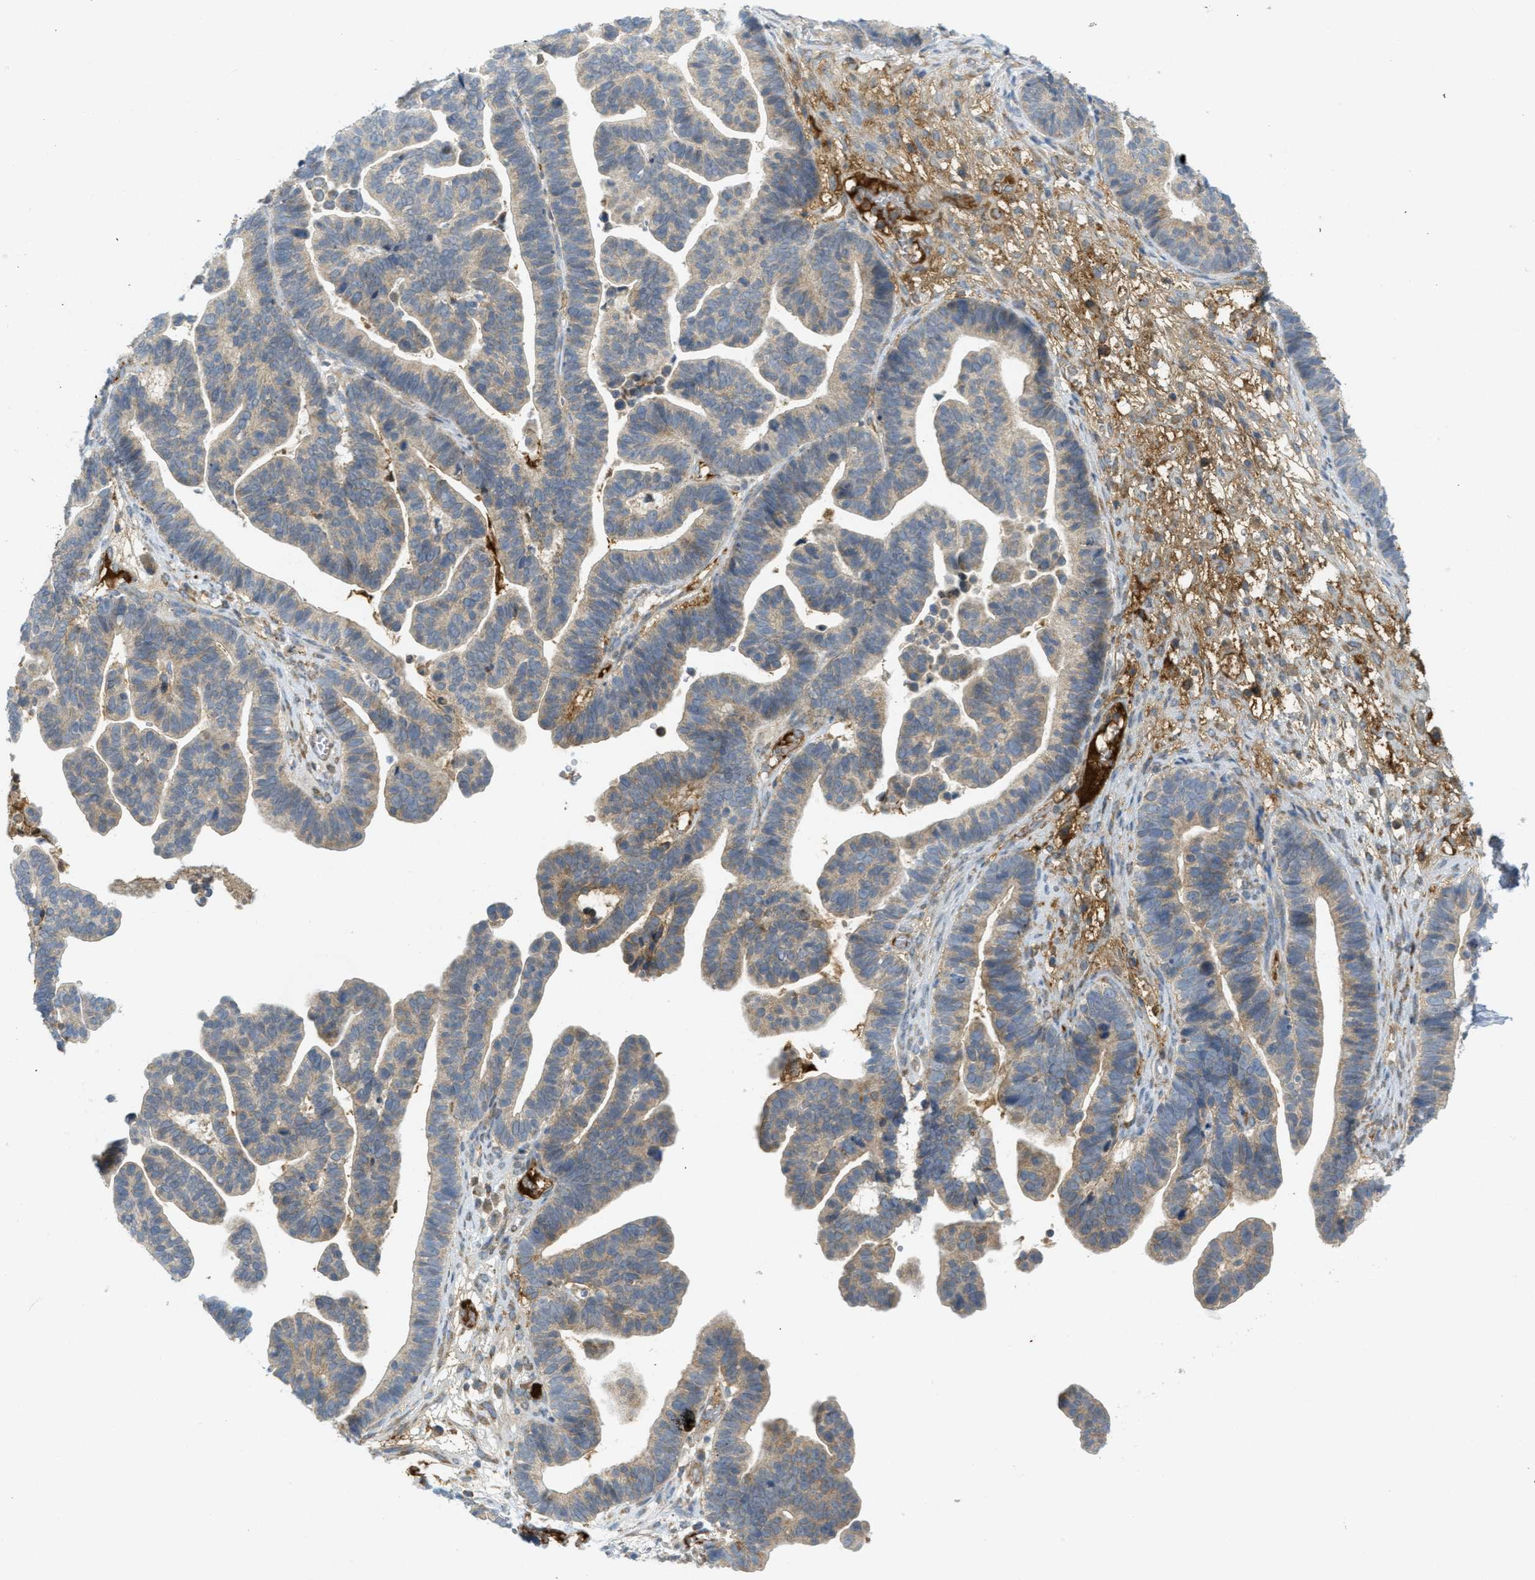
{"staining": {"intensity": "weak", "quantity": ">75%", "location": "cytoplasmic/membranous"}, "tissue": "ovarian cancer", "cell_type": "Tumor cells", "image_type": "cancer", "snomed": [{"axis": "morphology", "description": "Cystadenocarcinoma, serous, NOS"}, {"axis": "topography", "description": "Ovary"}], "caption": "Approximately >75% of tumor cells in human ovarian cancer (serous cystadenocarcinoma) show weak cytoplasmic/membranous protein expression as visualized by brown immunohistochemical staining.", "gene": "PROC", "patient": {"sex": "female", "age": 56}}